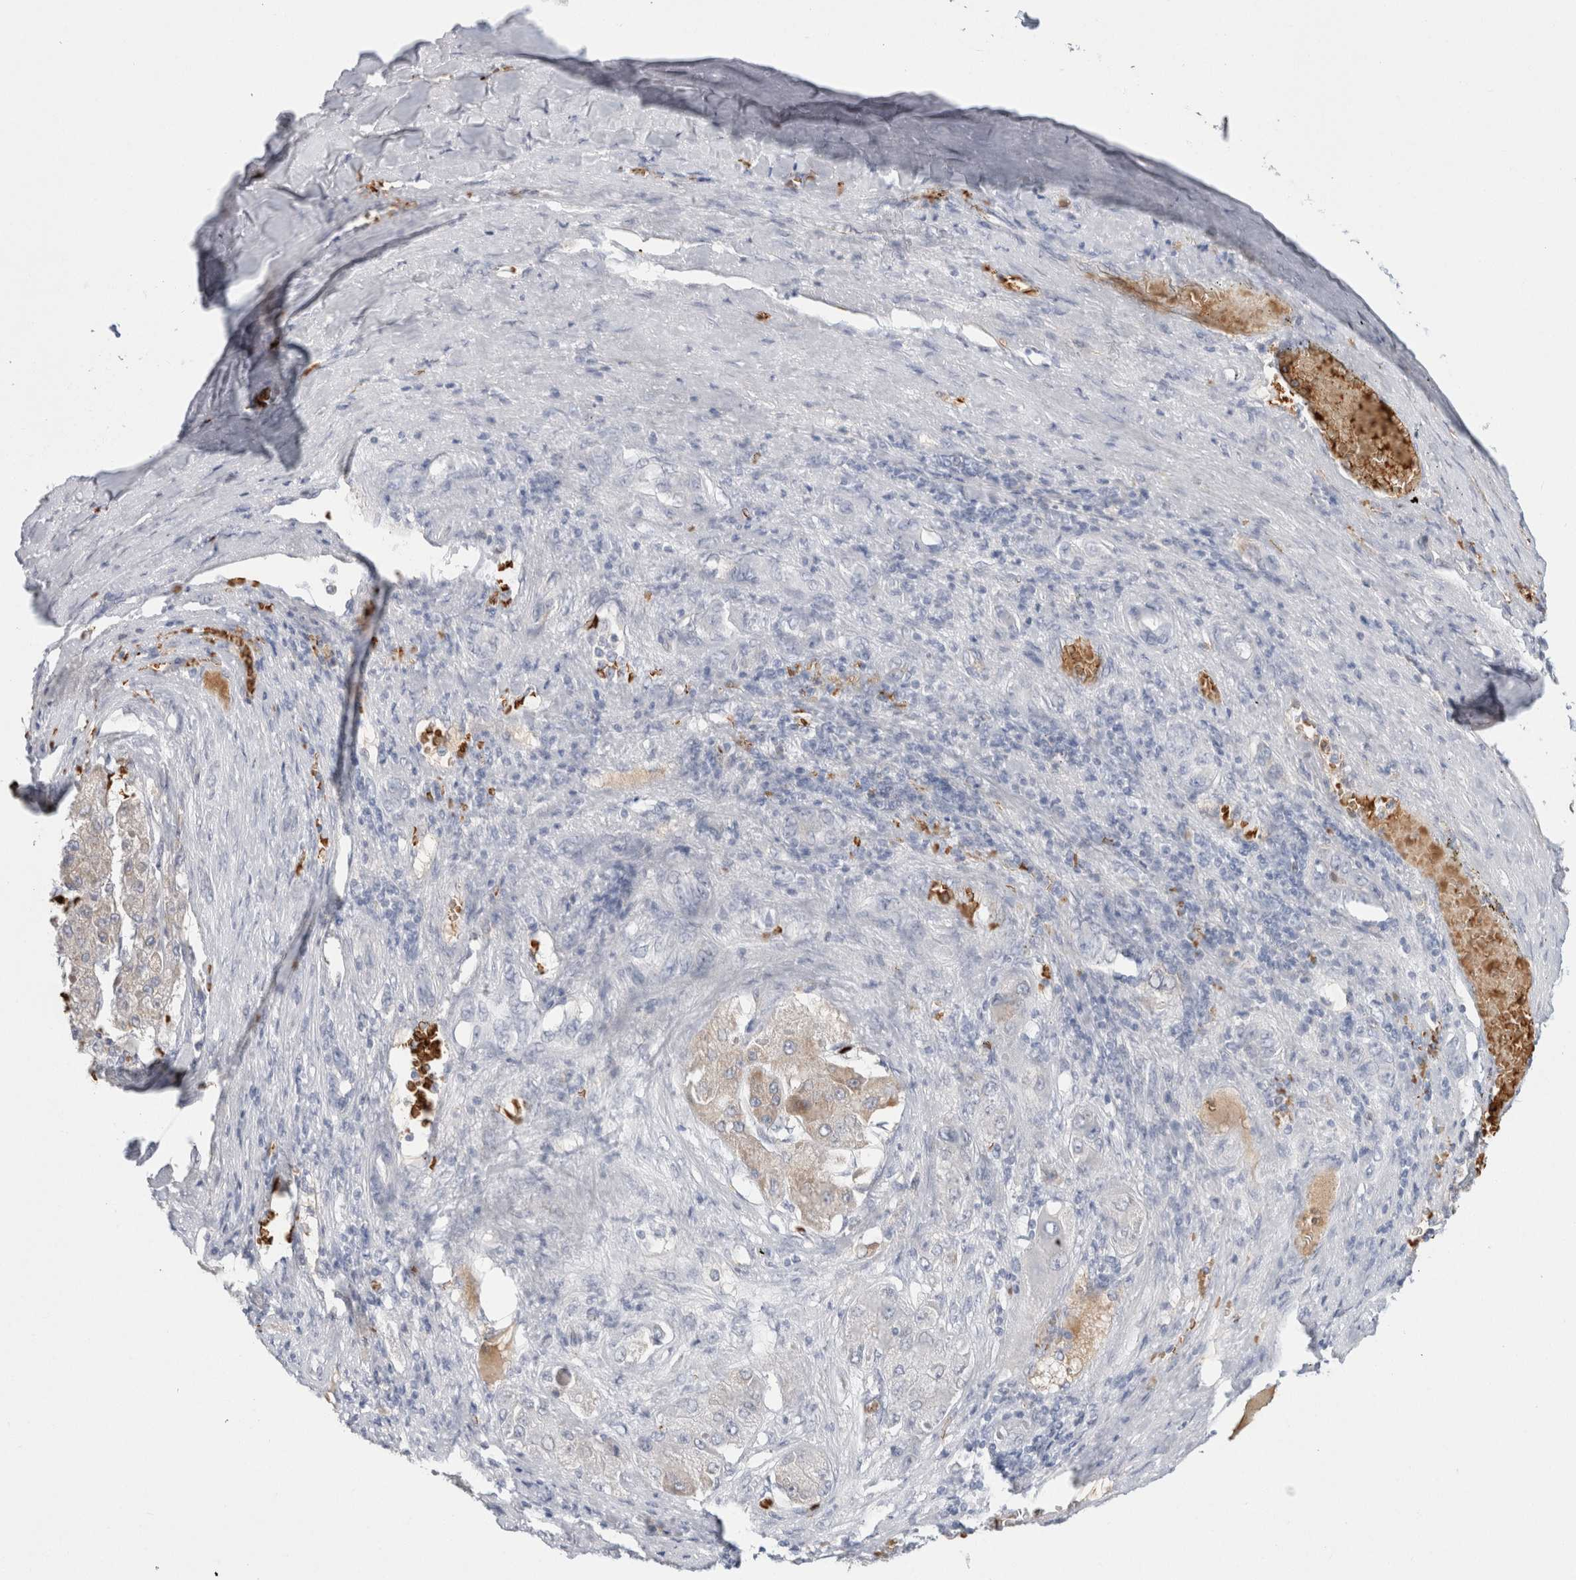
{"staining": {"intensity": "weak", "quantity": "25%-75%", "location": "cytoplasmic/membranous"}, "tissue": "liver cancer", "cell_type": "Tumor cells", "image_type": "cancer", "snomed": [{"axis": "morphology", "description": "Carcinoma, Hepatocellular, NOS"}, {"axis": "topography", "description": "Liver"}], "caption": "High-power microscopy captured an IHC photomicrograph of liver cancer, revealing weak cytoplasmic/membranous expression in about 25%-75% of tumor cells. (DAB (3,3'-diaminobenzidine) = brown stain, brightfield microscopy at high magnification).", "gene": "CA1", "patient": {"sex": "female", "age": 73}}